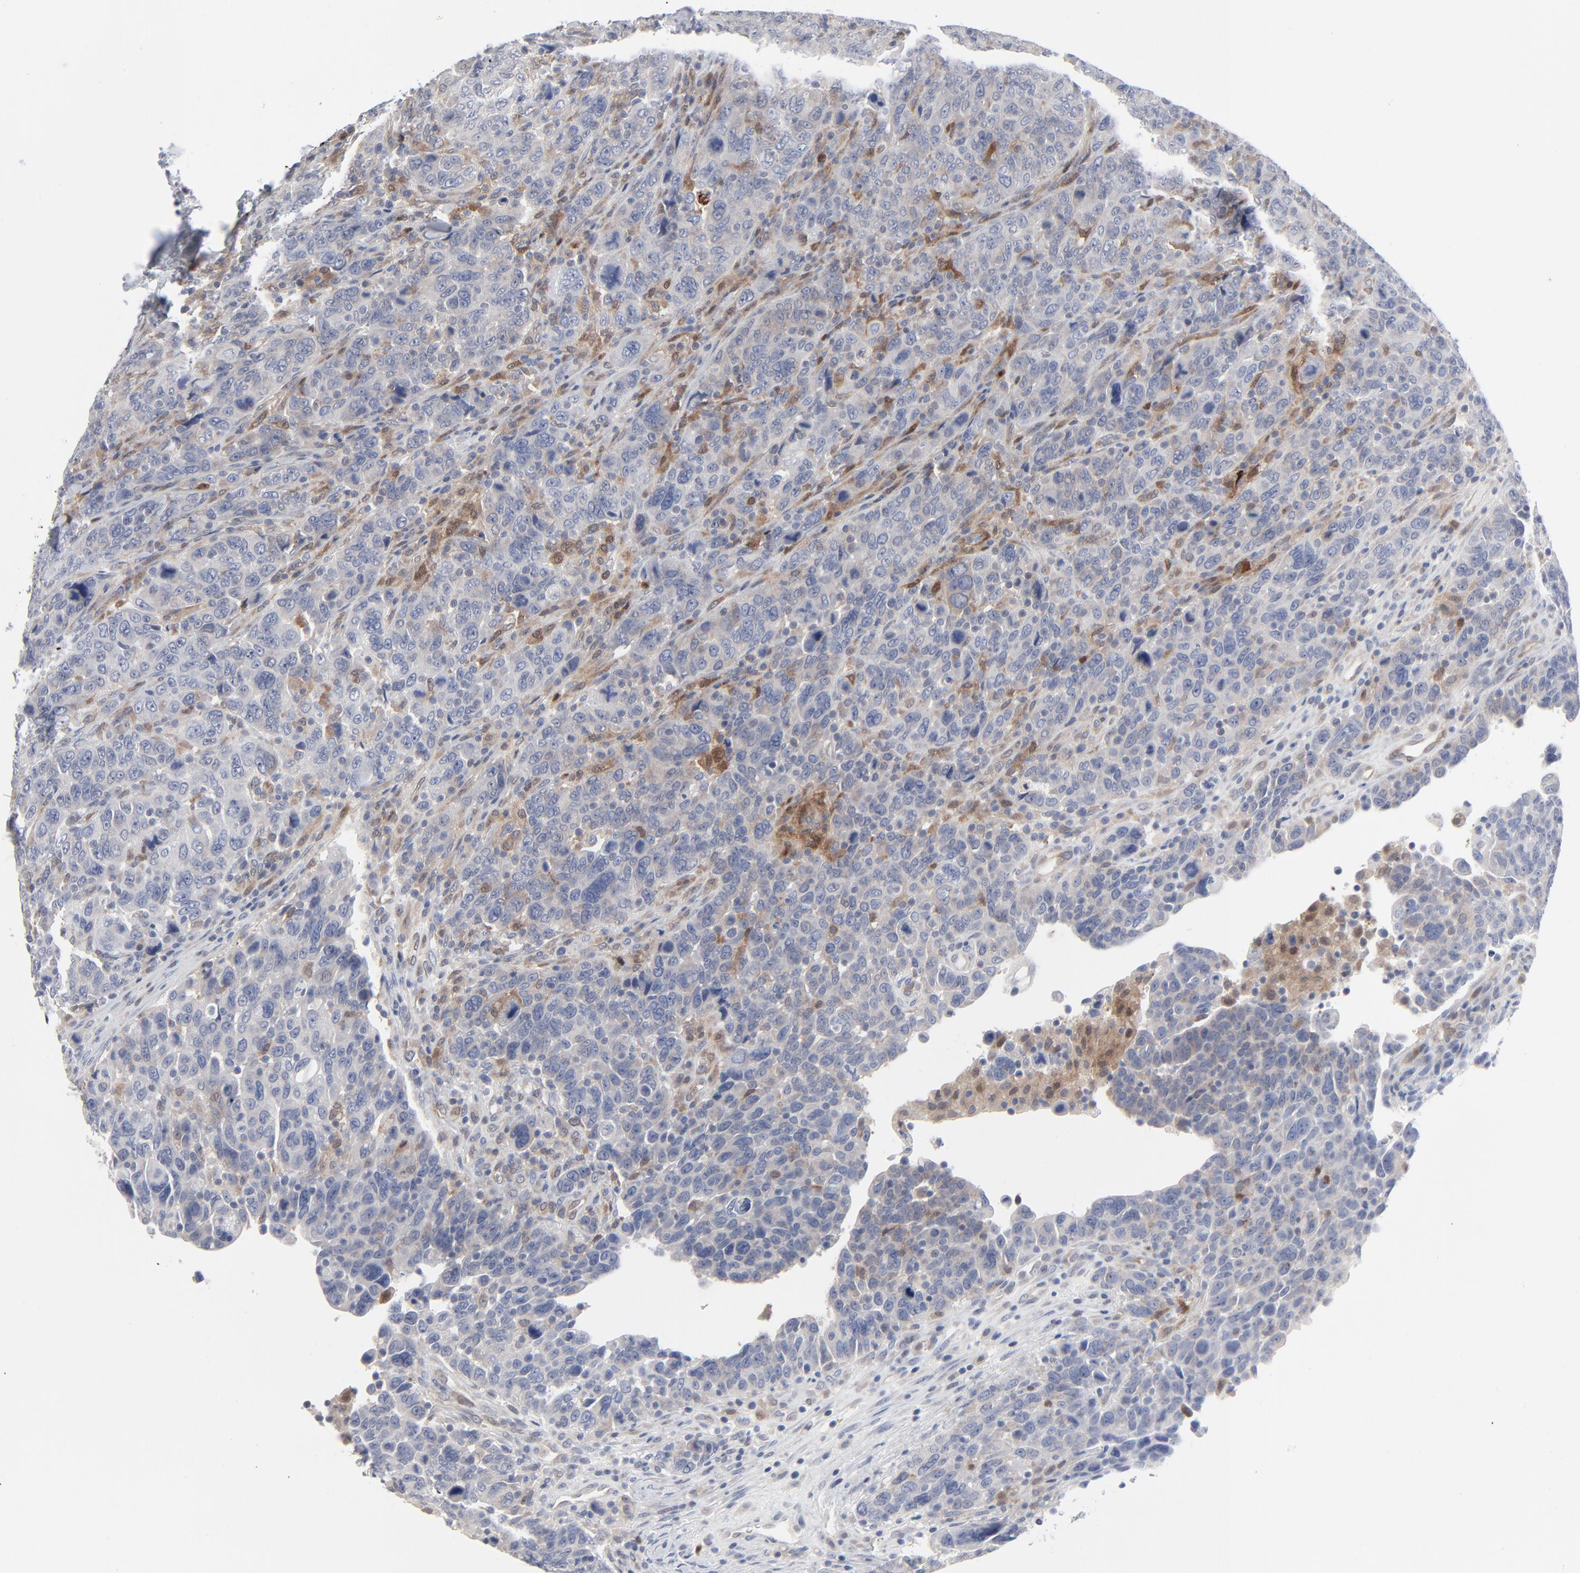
{"staining": {"intensity": "weak", "quantity": "<25%", "location": "cytoplasmic/membranous"}, "tissue": "breast cancer", "cell_type": "Tumor cells", "image_type": "cancer", "snomed": [{"axis": "morphology", "description": "Duct carcinoma"}, {"axis": "topography", "description": "Breast"}], "caption": "The image reveals no staining of tumor cells in breast intraductal carcinoma.", "gene": "BID", "patient": {"sex": "female", "age": 37}}